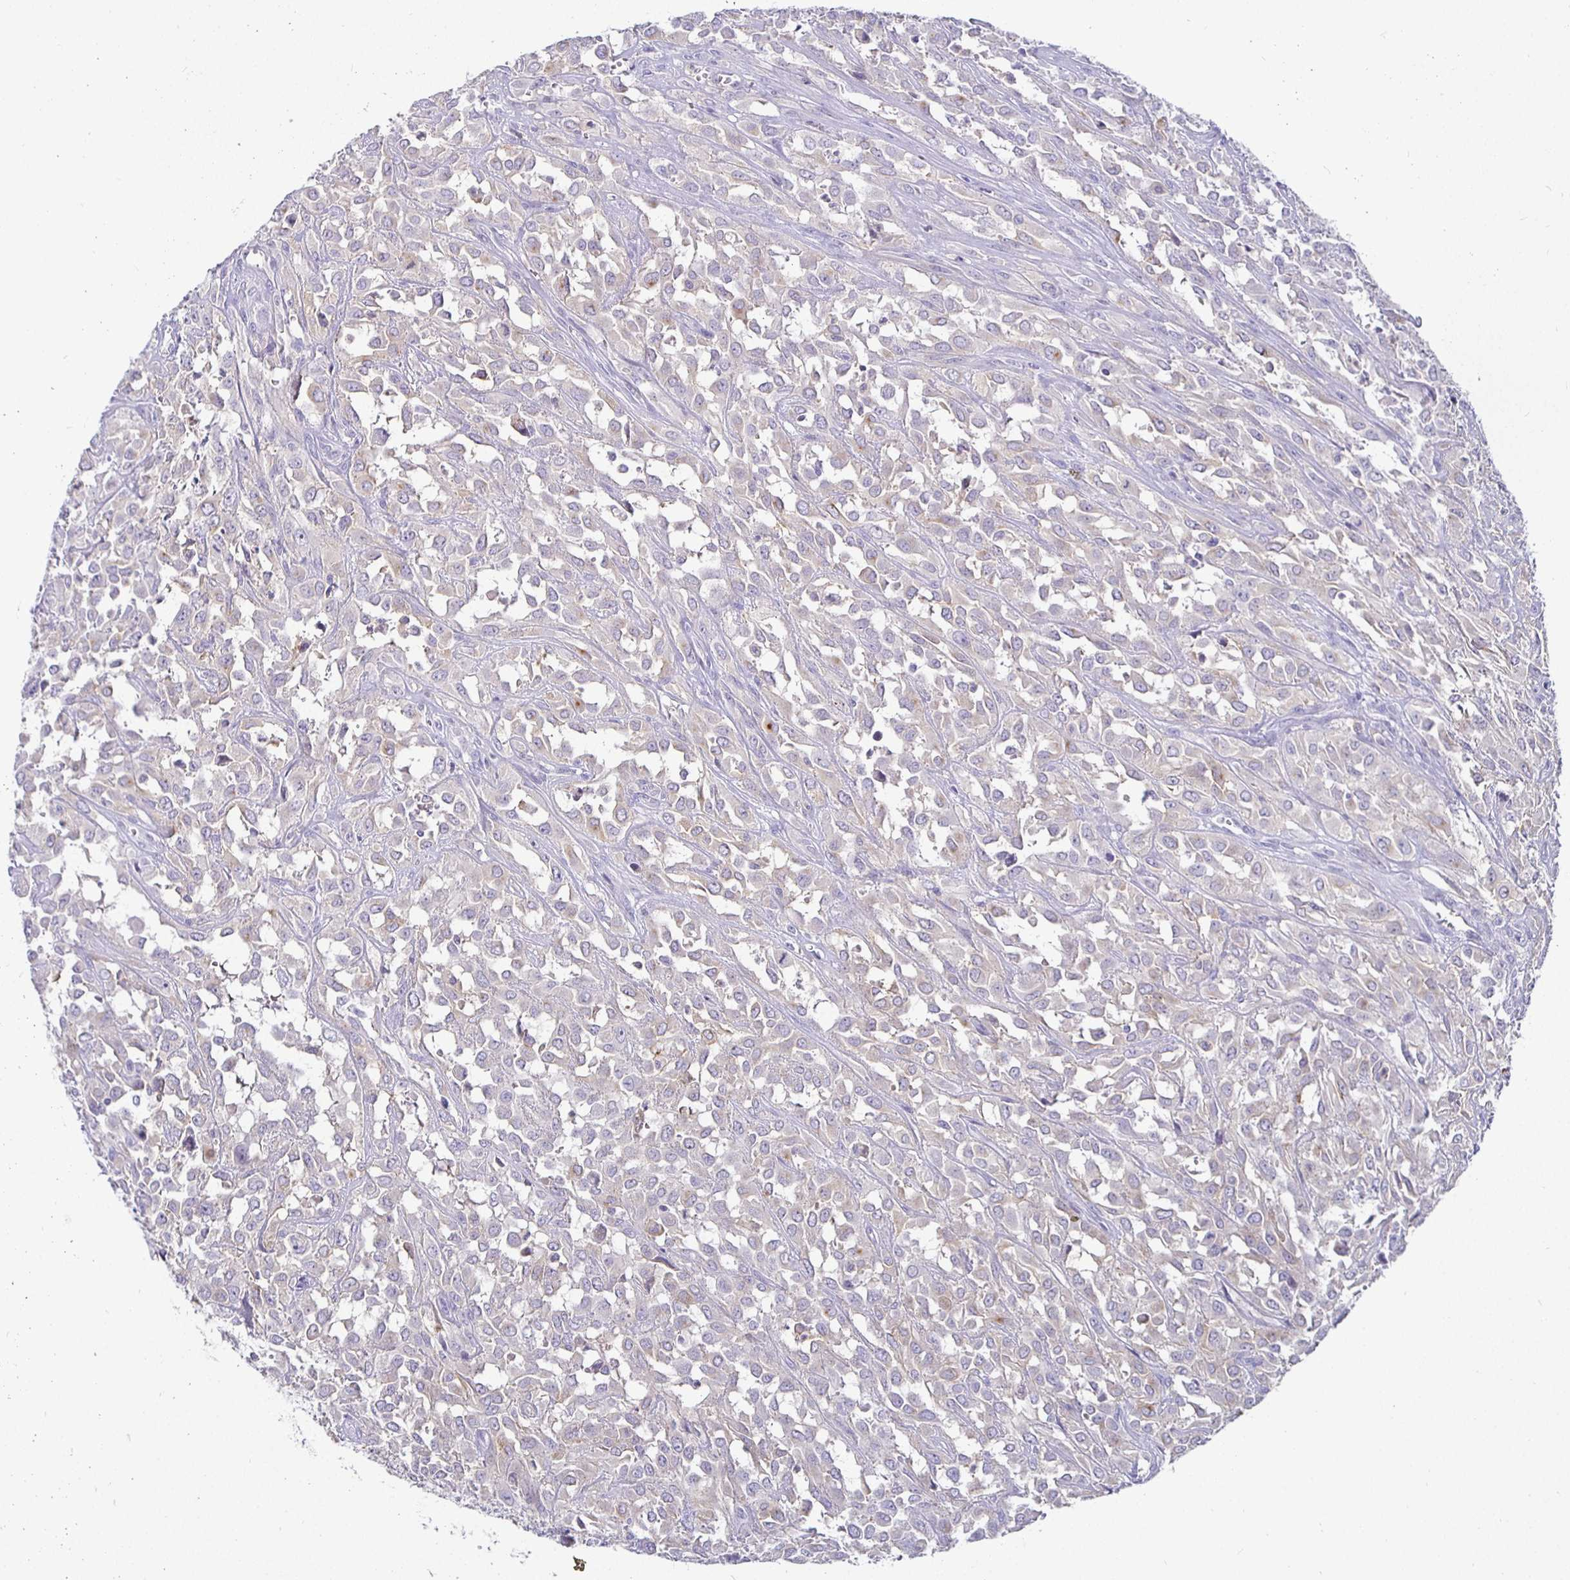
{"staining": {"intensity": "negative", "quantity": "none", "location": "none"}, "tissue": "urothelial cancer", "cell_type": "Tumor cells", "image_type": "cancer", "snomed": [{"axis": "morphology", "description": "Urothelial carcinoma, High grade"}, {"axis": "topography", "description": "Urinary bladder"}], "caption": "High power microscopy photomicrograph of an immunohistochemistry (IHC) histopathology image of urothelial cancer, revealing no significant staining in tumor cells.", "gene": "SIRPA", "patient": {"sex": "male", "age": 67}}